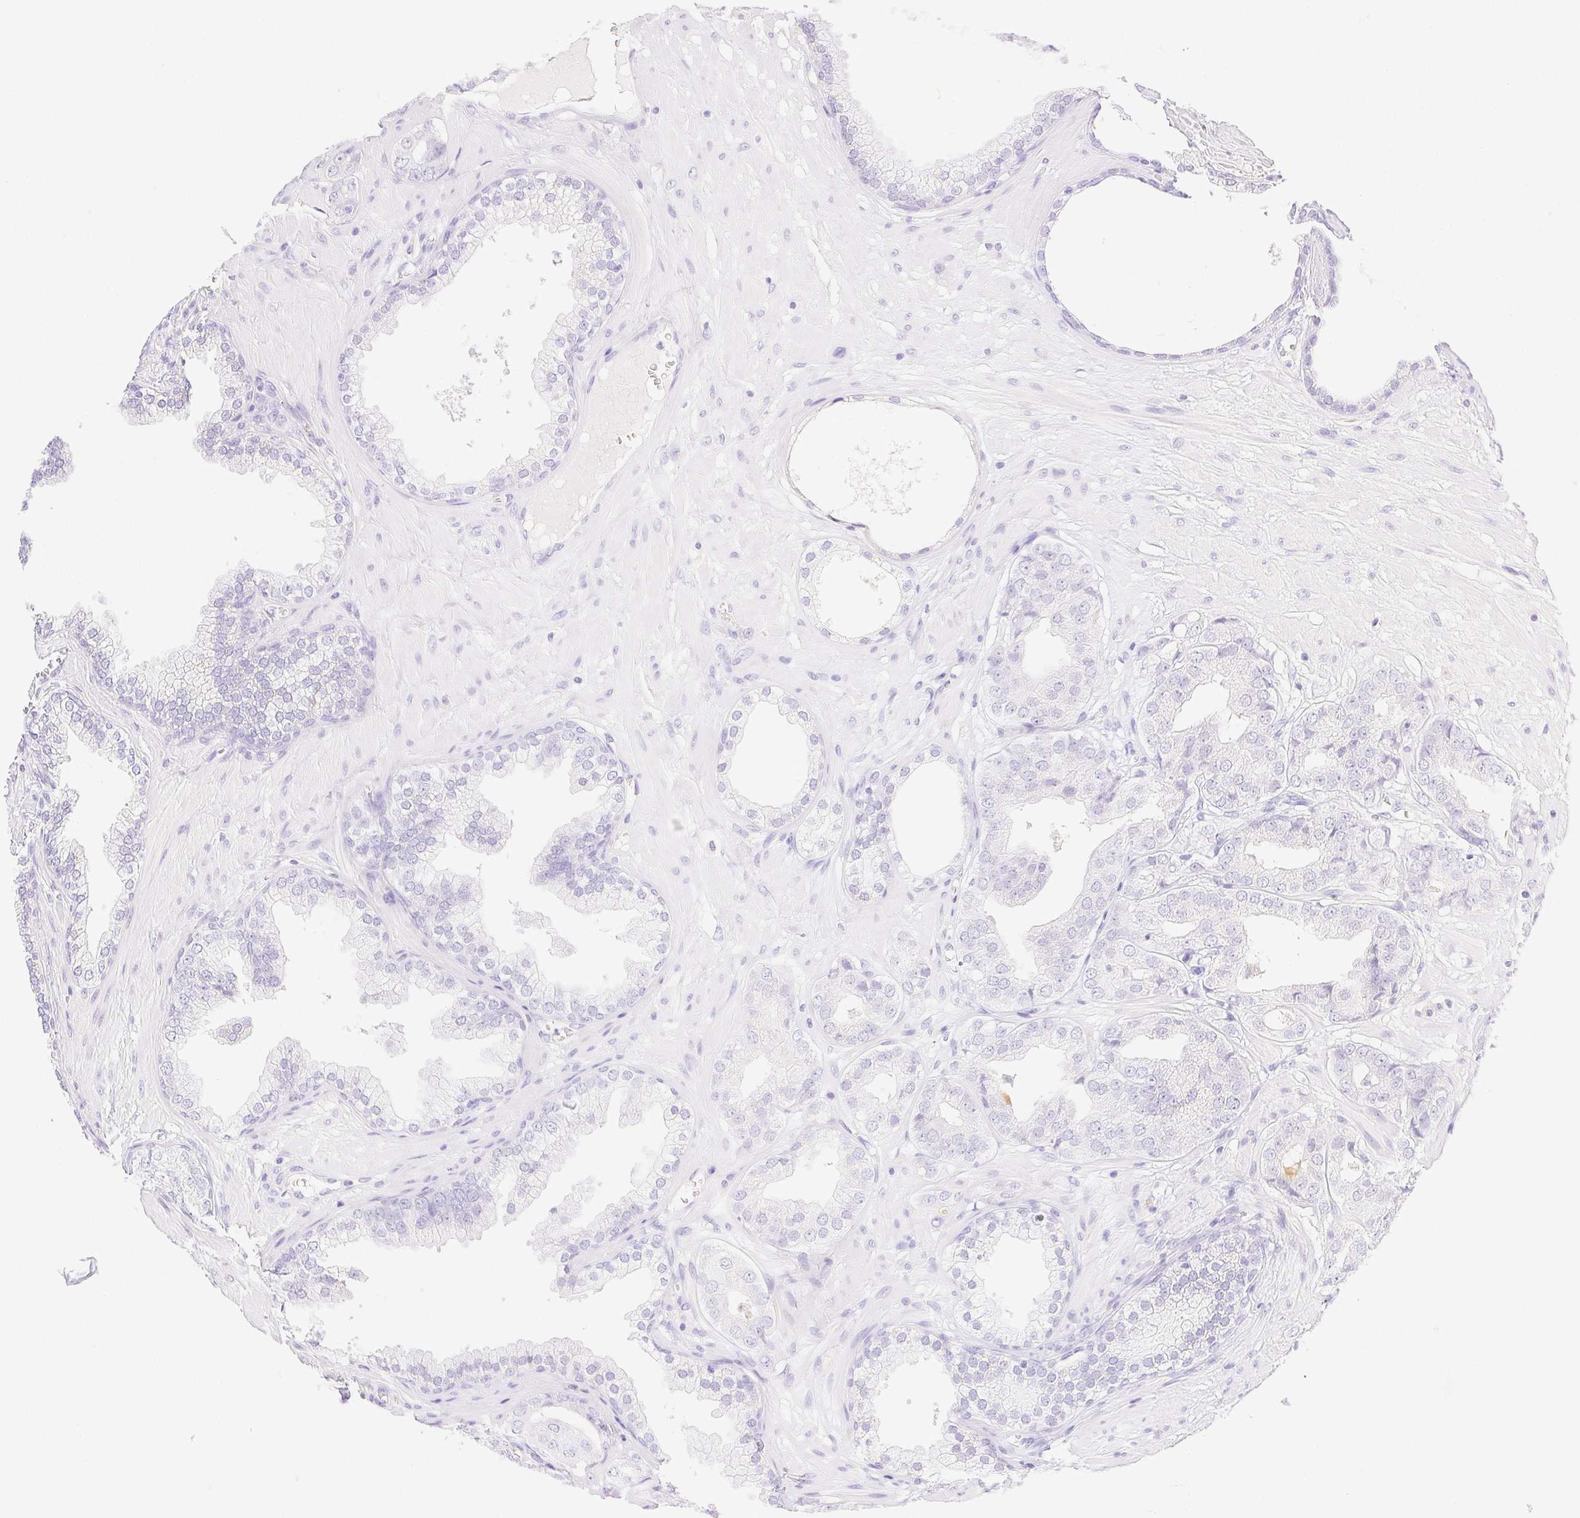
{"staining": {"intensity": "negative", "quantity": "none", "location": "none"}, "tissue": "prostate cancer", "cell_type": "Tumor cells", "image_type": "cancer", "snomed": [{"axis": "morphology", "description": "Adenocarcinoma, Low grade"}, {"axis": "topography", "description": "Prostate"}], "caption": "Histopathology image shows no protein staining in tumor cells of prostate adenocarcinoma (low-grade) tissue. Brightfield microscopy of immunohistochemistry (IHC) stained with DAB (3,3'-diaminobenzidine) (brown) and hematoxylin (blue), captured at high magnification.", "gene": "SPACA4", "patient": {"sex": "male", "age": 60}}